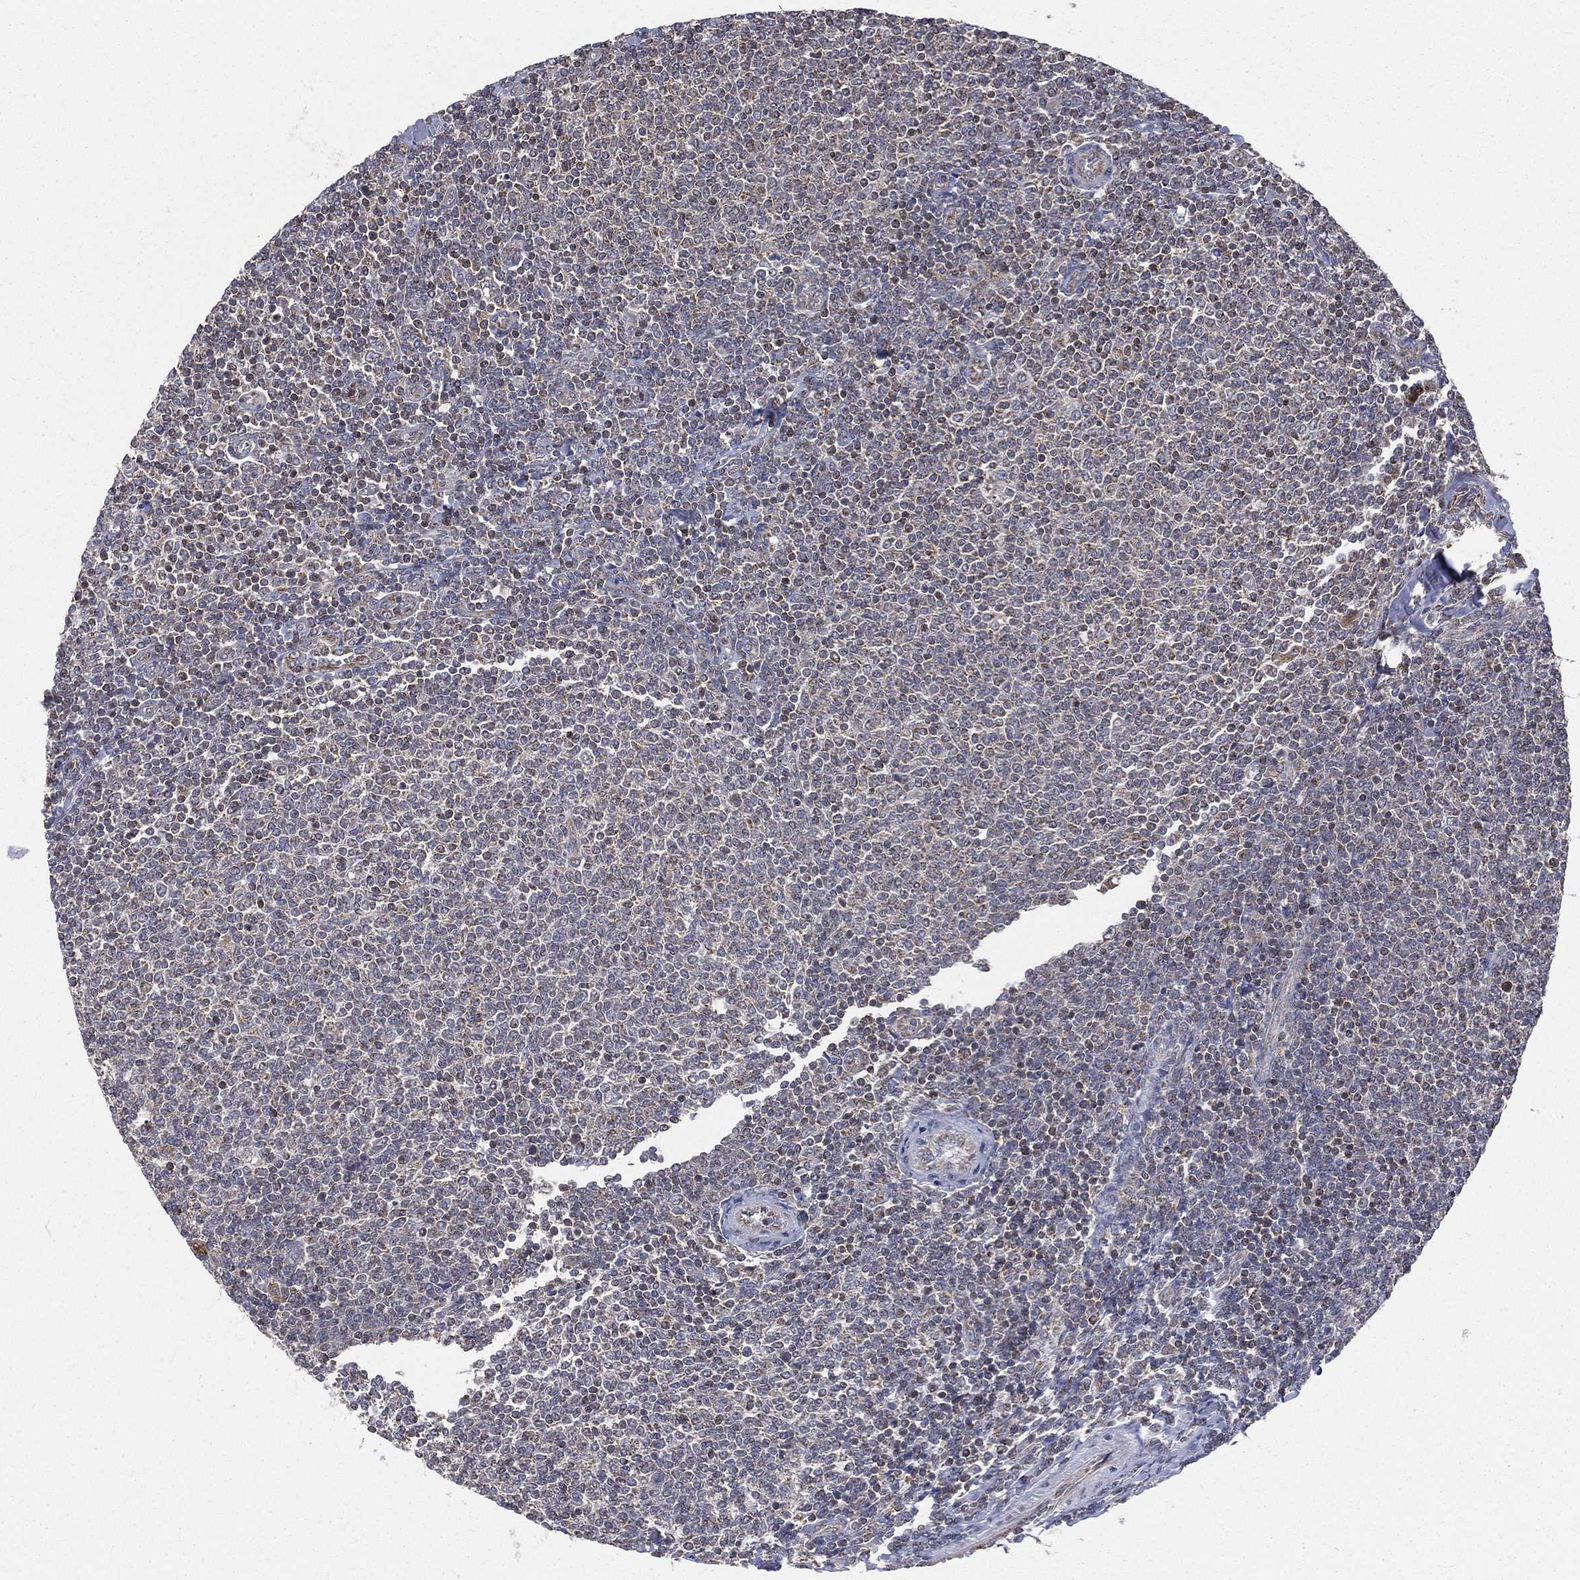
{"staining": {"intensity": "weak", "quantity": "<25%", "location": "cytoplasmic/membranous"}, "tissue": "lymphoma", "cell_type": "Tumor cells", "image_type": "cancer", "snomed": [{"axis": "morphology", "description": "Malignant lymphoma, non-Hodgkin's type, Low grade"}, {"axis": "topography", "description": "Lymph node"}], "caption": "High magnification brightfield microscopy of lymphoma stained with DAB (brown) and counterstained with hematoxylin (blue): tumor cells show no significant staining.", "gene": "RIN3", "patient": {"sex": "male", "age": 52}}